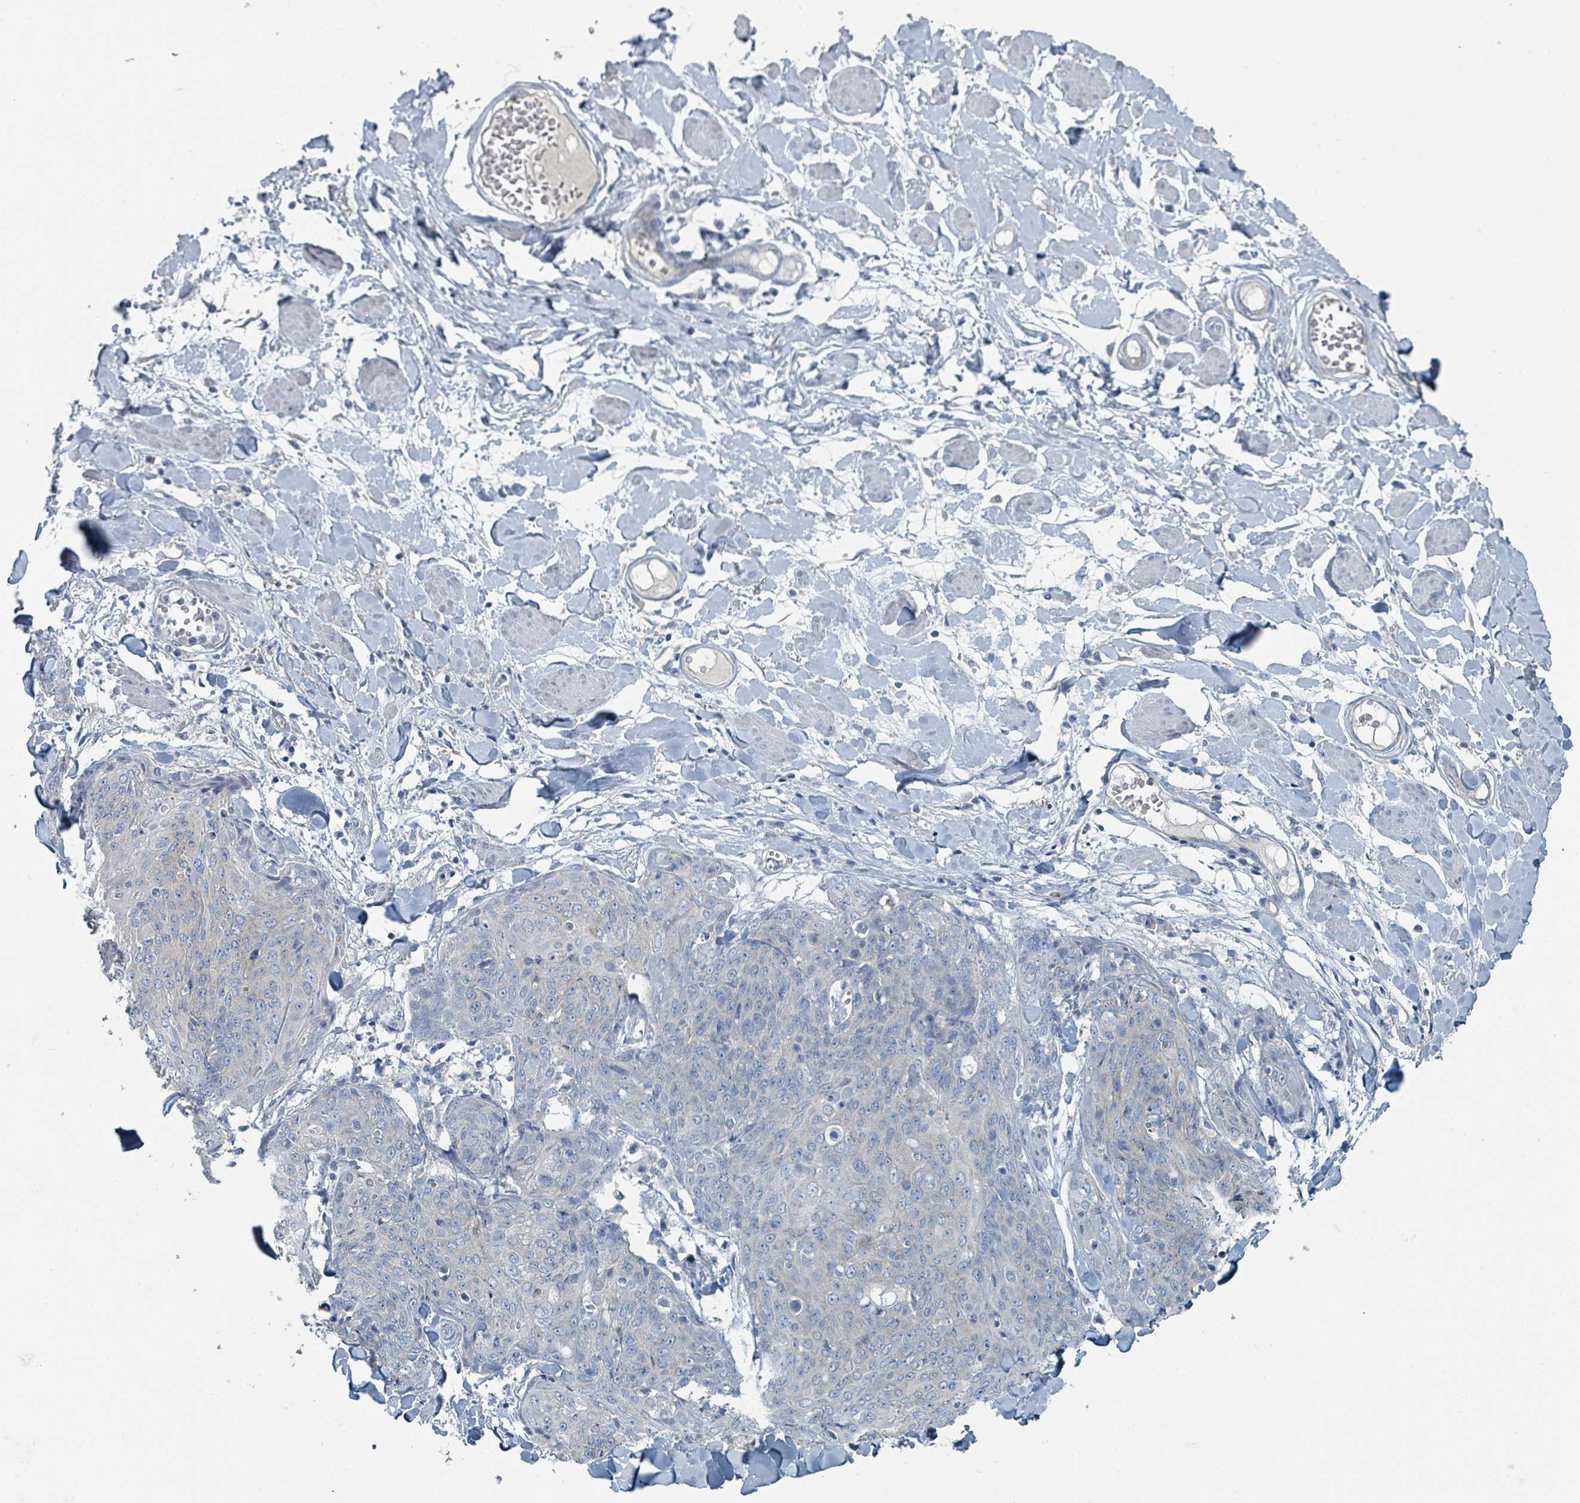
{"staining": {"intensity": "negative", "quantity": "none", "location": "none"}, "tissue": "skin cancer", "cell_type": "Tumor cells", "image_type": "cancer", "snomed": [{"axis": "morphology", "description": "Squamous cell carcinoma, NOS"}, {"axis": "topography", "description": "Skin"}, {"axis": "topography", "description": "Vulva"}], "caption": "High magnification brightfield microscopy of skin squamous cell carcinoma stained with DAB (brown) and counterstained with hematoxylin (blue): tumor cells show no significant positivity. Brightfield microscopy of immunohistochemistry (IHC) stained with DAB (3,3'-diaminobenzidine) (brown) and hematoxylin (blue), captured at high magnification.", "gene": "RASA4", "patient": {"sex": "female", "age": 85}}